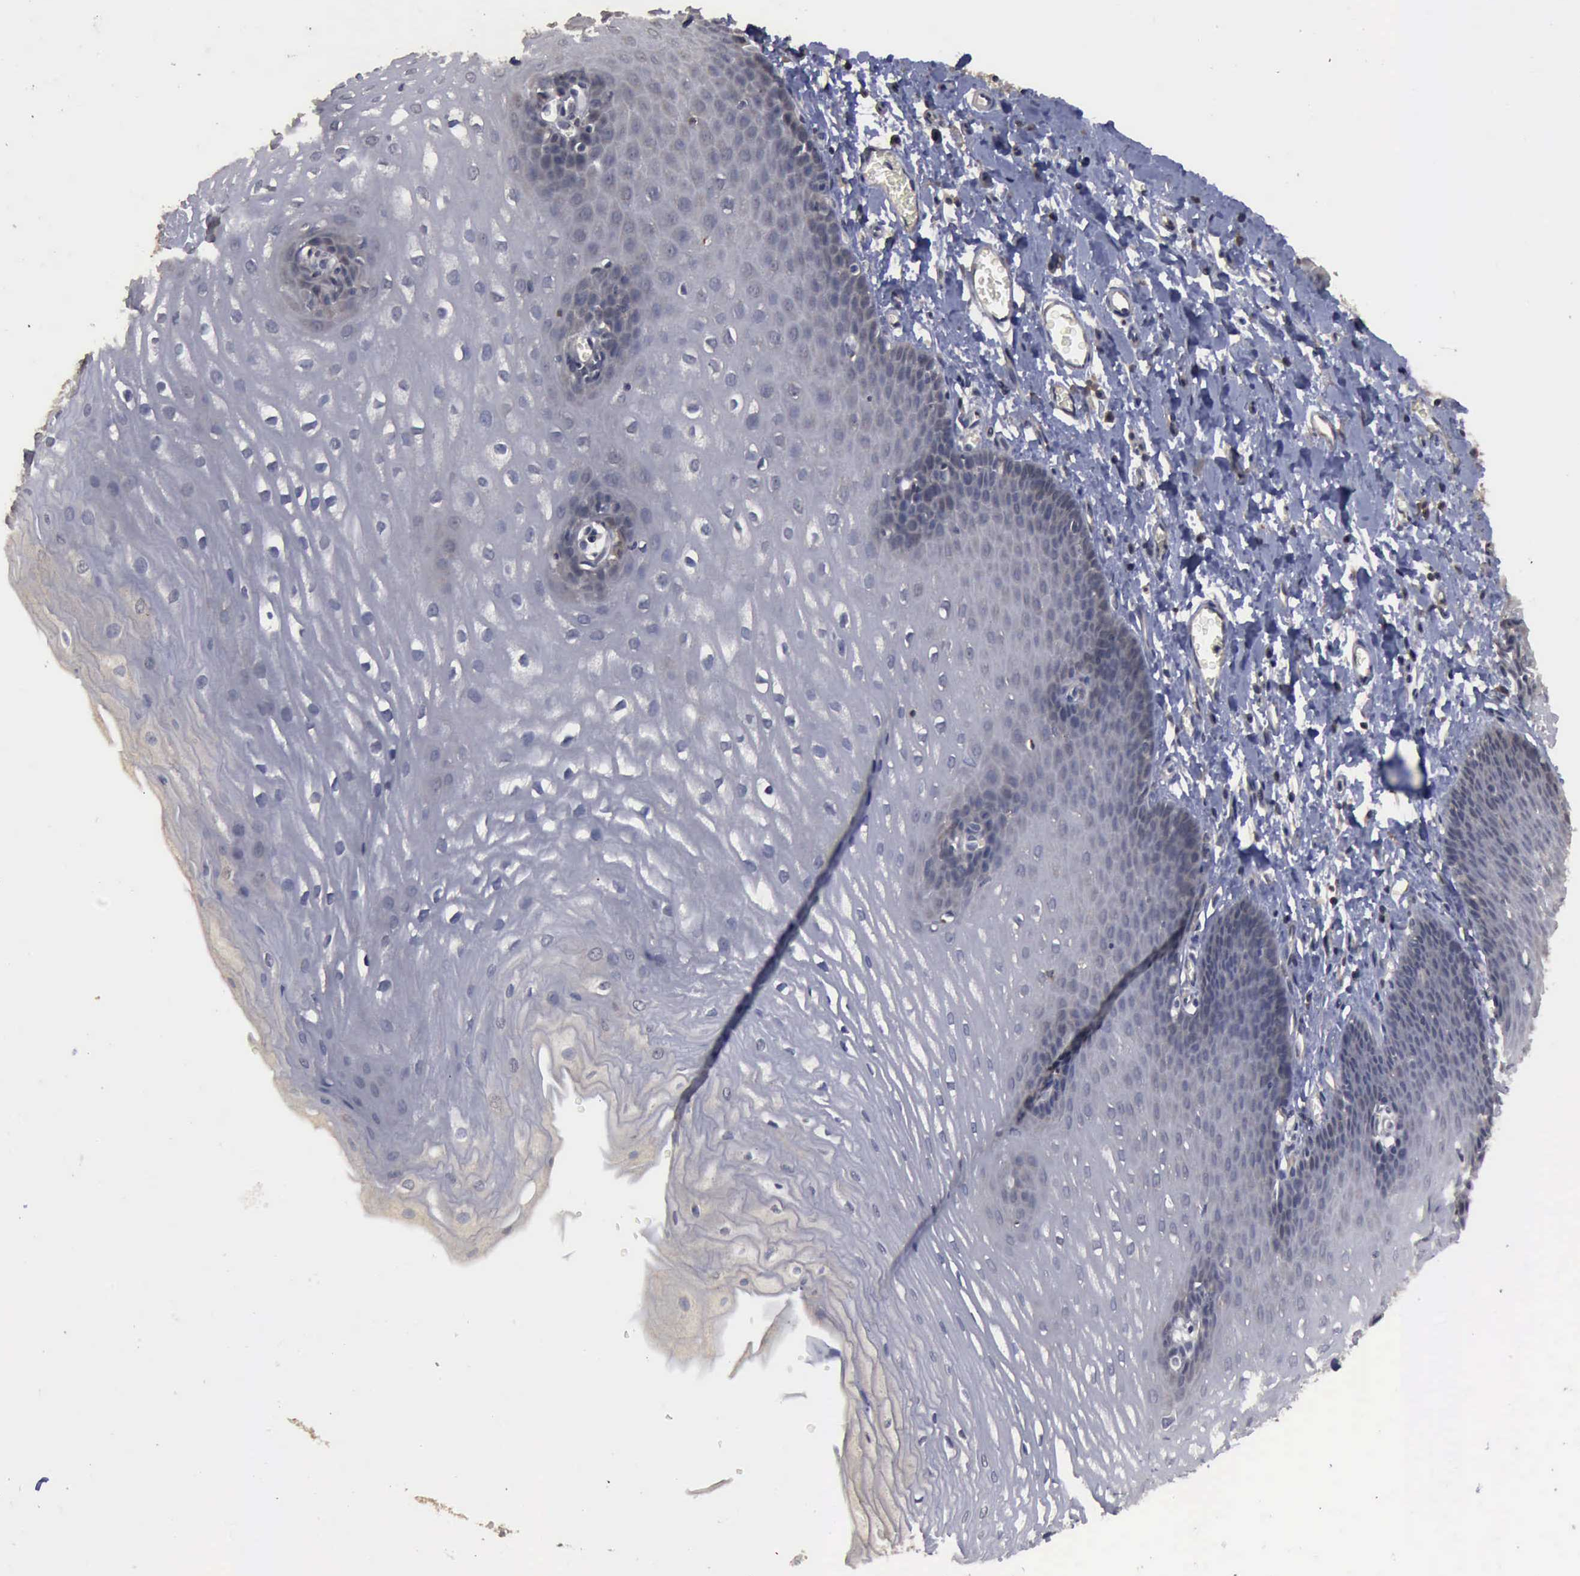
{"staining": {"intensity": "weak", "quantity": "<25%", "location": "cytoplasmic/membranous"}, "tissue": "esophagus", "cell_type": "Squamous epithelial cells", "image_type": "normal", "snomed": [{"axis": "morphology", "description": "Normal tissue, NOS"}, {"axis": "topography", "description": "Esophagus"}], "caption": "IHC of benign esophagus exhibits no staining in squamous epithelial cells.", "gene": "CRKL", "patient": {"sex": "male", "age": 70}}